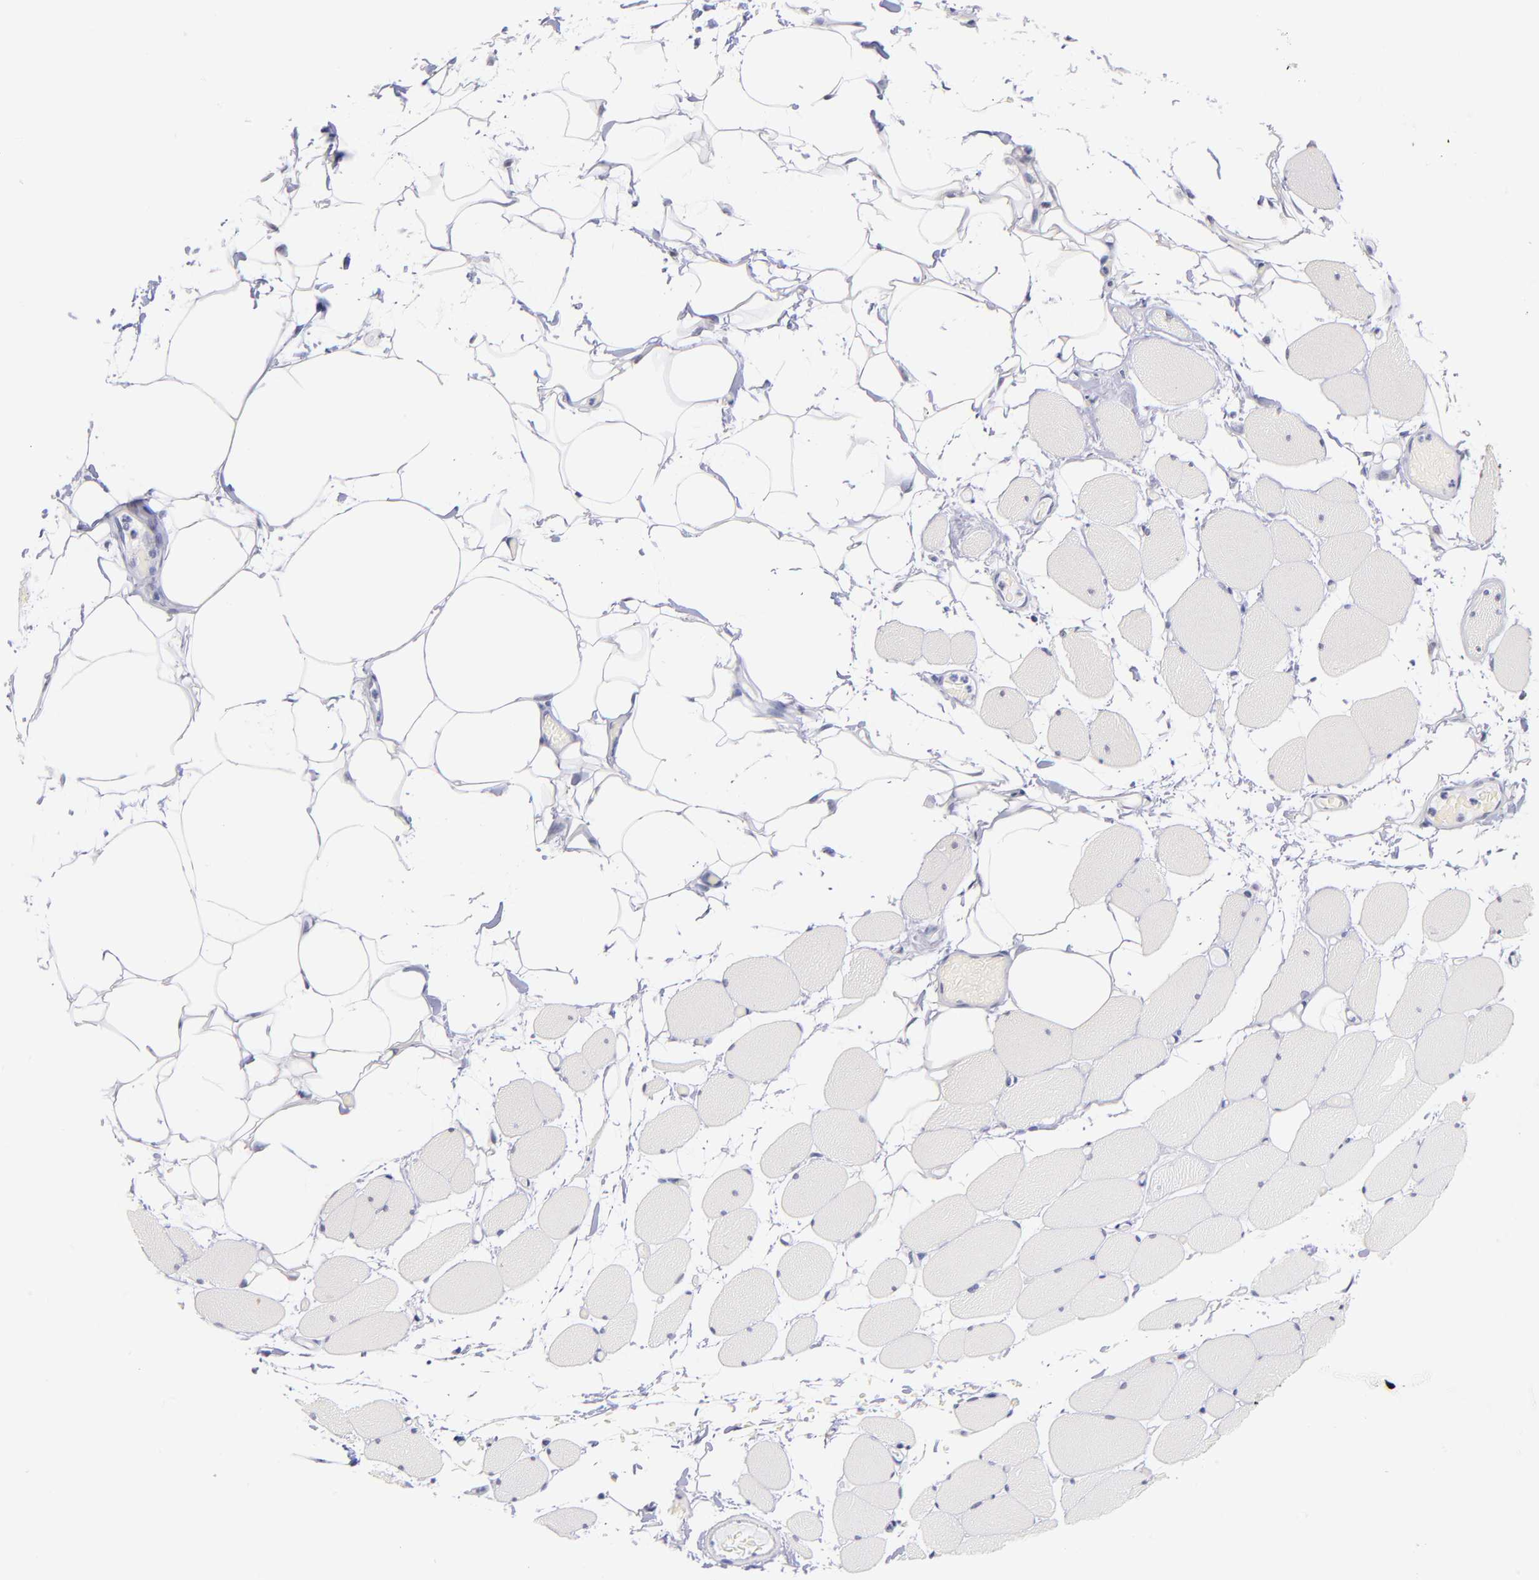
{"staining": {"intensity": "negative", "quantity": "none", "location": "none"}, "tissue": "skeletal muscle", "cell_type": "Myocytes", "image_type": "normal", "snomed": [{"axis": "morphology", "description": "Normal tissue, NOS"}, {"axis": "topography", "description": "Skeletal muscle"}, {"axis": "topography", "description": "Parathyroid gland"}], "caption": "Protein analysis of unremarkable skeletal muscle displays no significant expression in myocytes.", "gene": "SNRPB", "patient": {"sex": "female", "age": 37}}